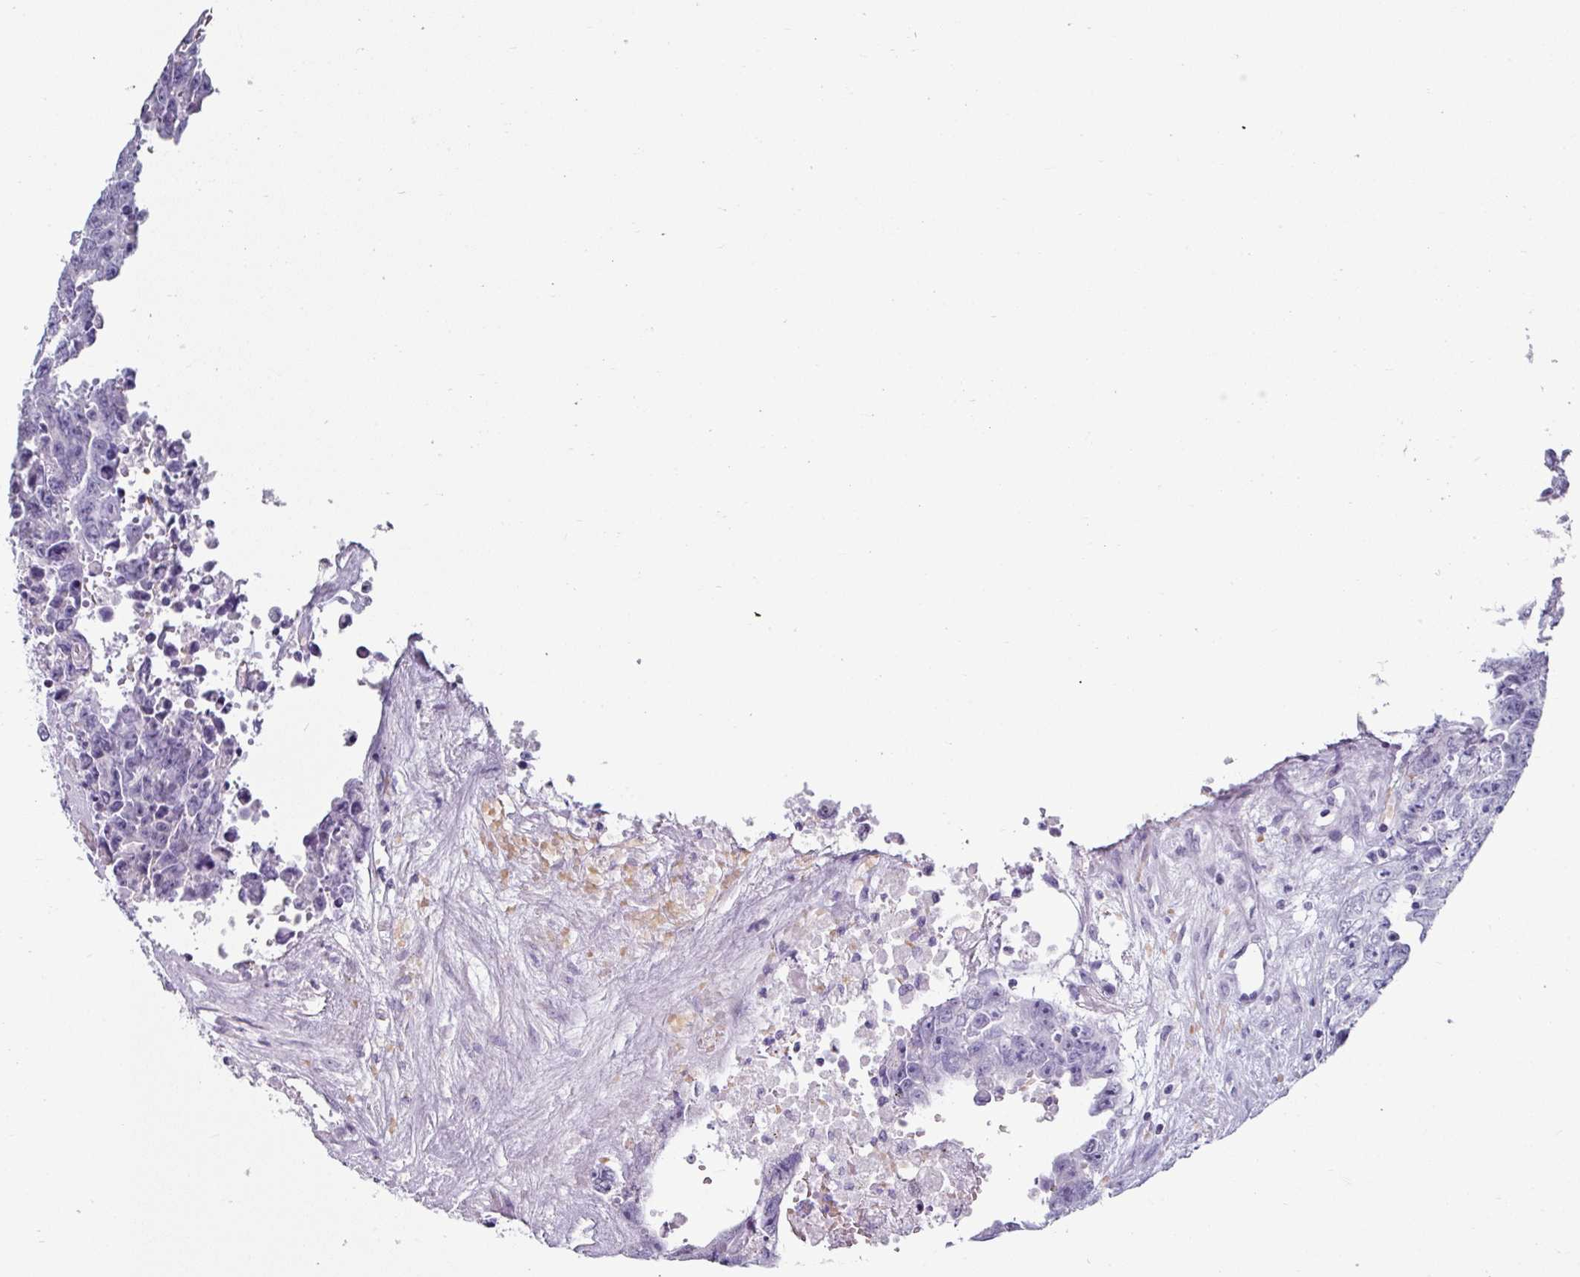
{"staining": {"intensity": "negative", "quantity": "none", "location": "none"}, "tissue": "testis cancer", "cell_type": "Tumor cells", "image_type": "cancer", "snomed": [{"axis": "morphology", "description": "Carcinoma, Embryonal, NOS"}, {"axis": "topography", "description": "Testis"}], "caption": "The IHC histopathology image has no significant staining in tumor cells of testis cancer (embryonal carcinoma) tissue.", "gene": "CLCA1", "patient": {"sex": "male", "age": 24}}